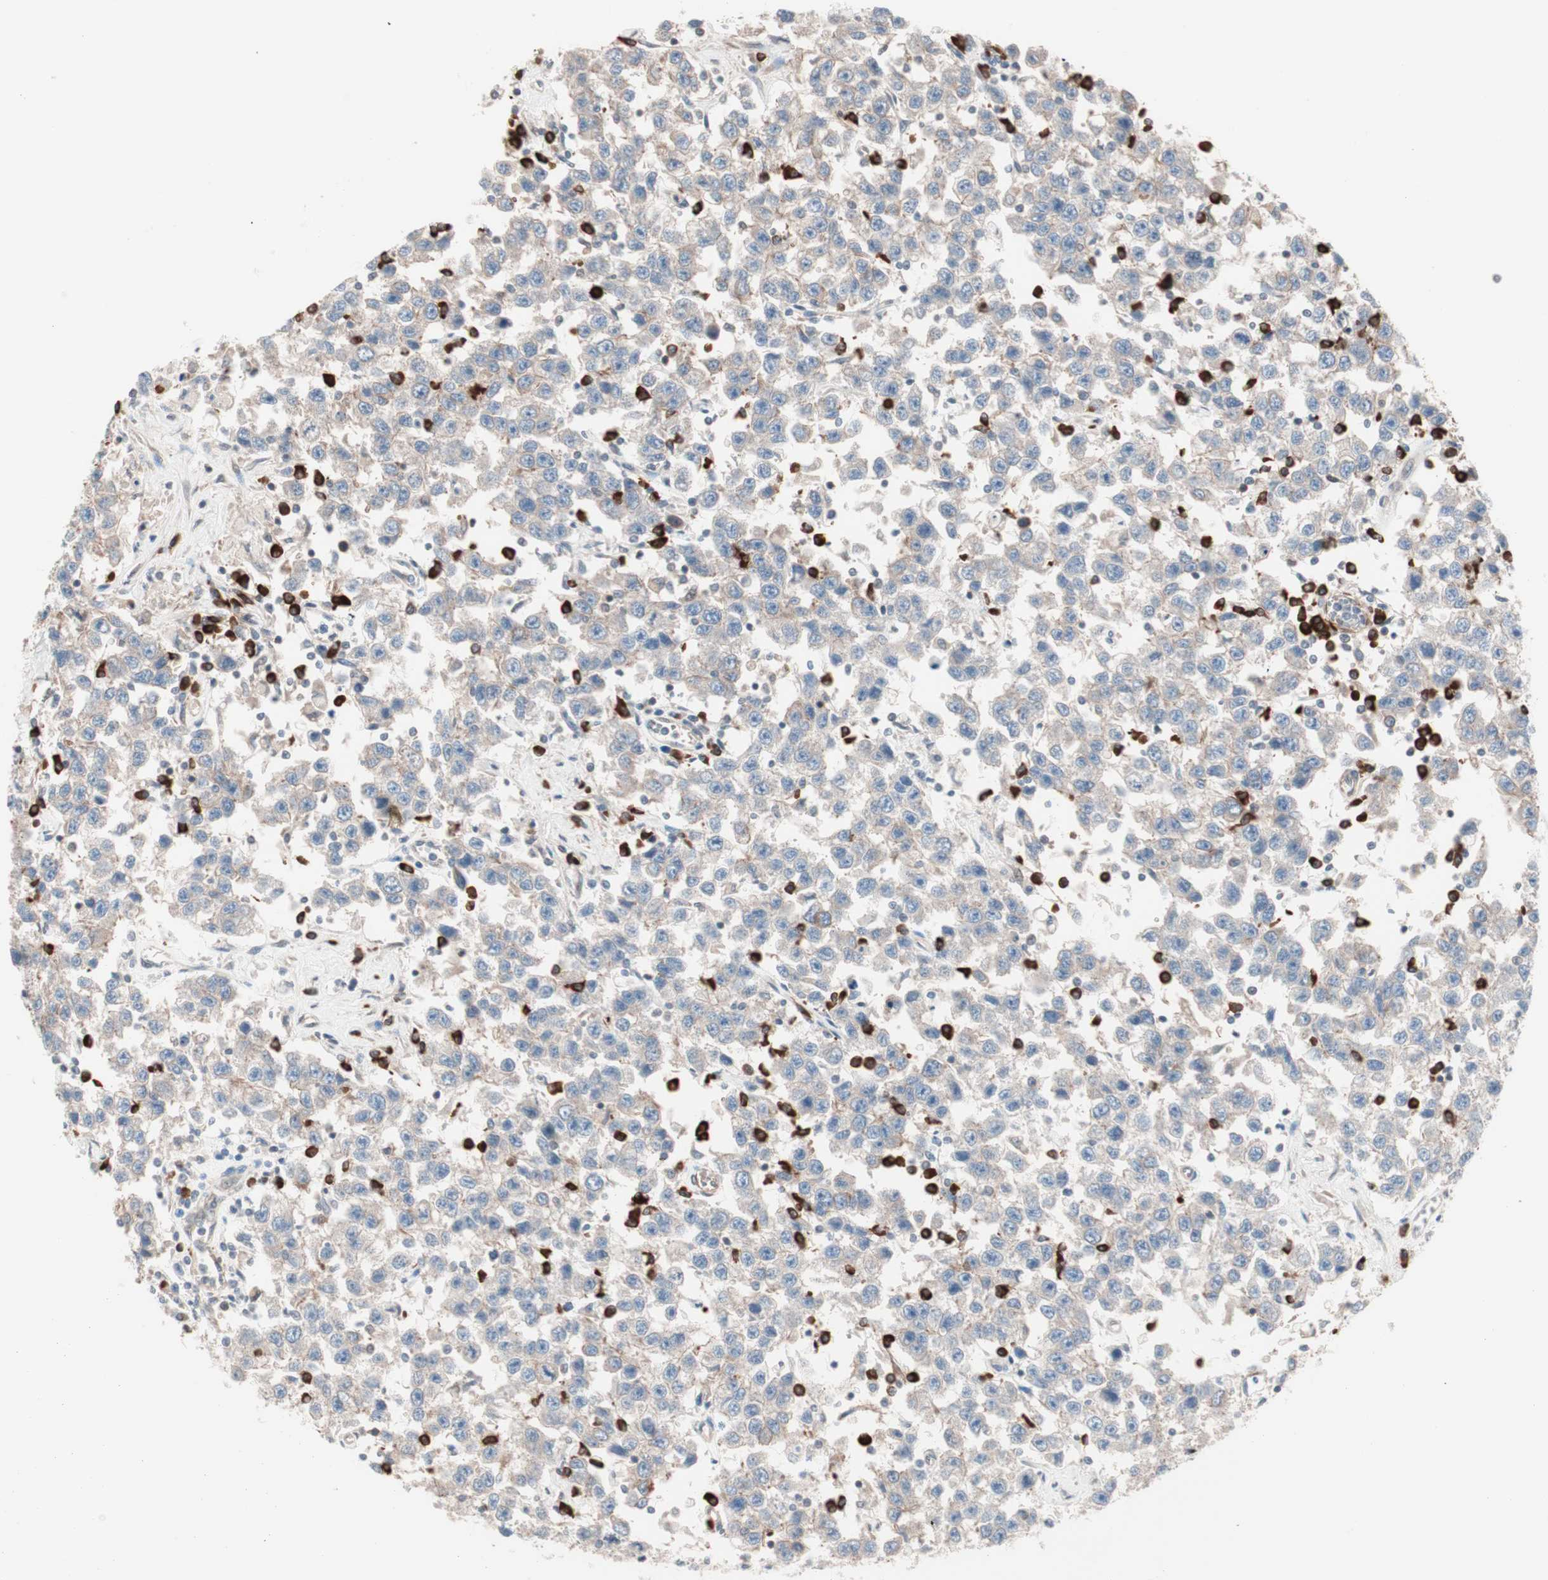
{"staining": {"intensity": "weak", "quantity": ">75%", "location": "cytoplasmic/membranous"}, "tissue": "testis cancer", "cell_type": "Tumor cells", "image_type": "cancer", "snomed": [{"axis": "morphology", "description": "Seminoma, NOS"}, {"axis": "topography", "description": "Testis"}], "caption": "Immunohistochemistry image of neoplastic tissue: human testis seminoma stained using immunohistochemistry (IHC) shows low levels of weak protein expression localized specifically in the cytoplasmic/membranous of tumor cells, appearing as a cytoplasmic/membranous brown color.", "gene": "ALG5", "patient": {"sex": "male", "age": 41}}